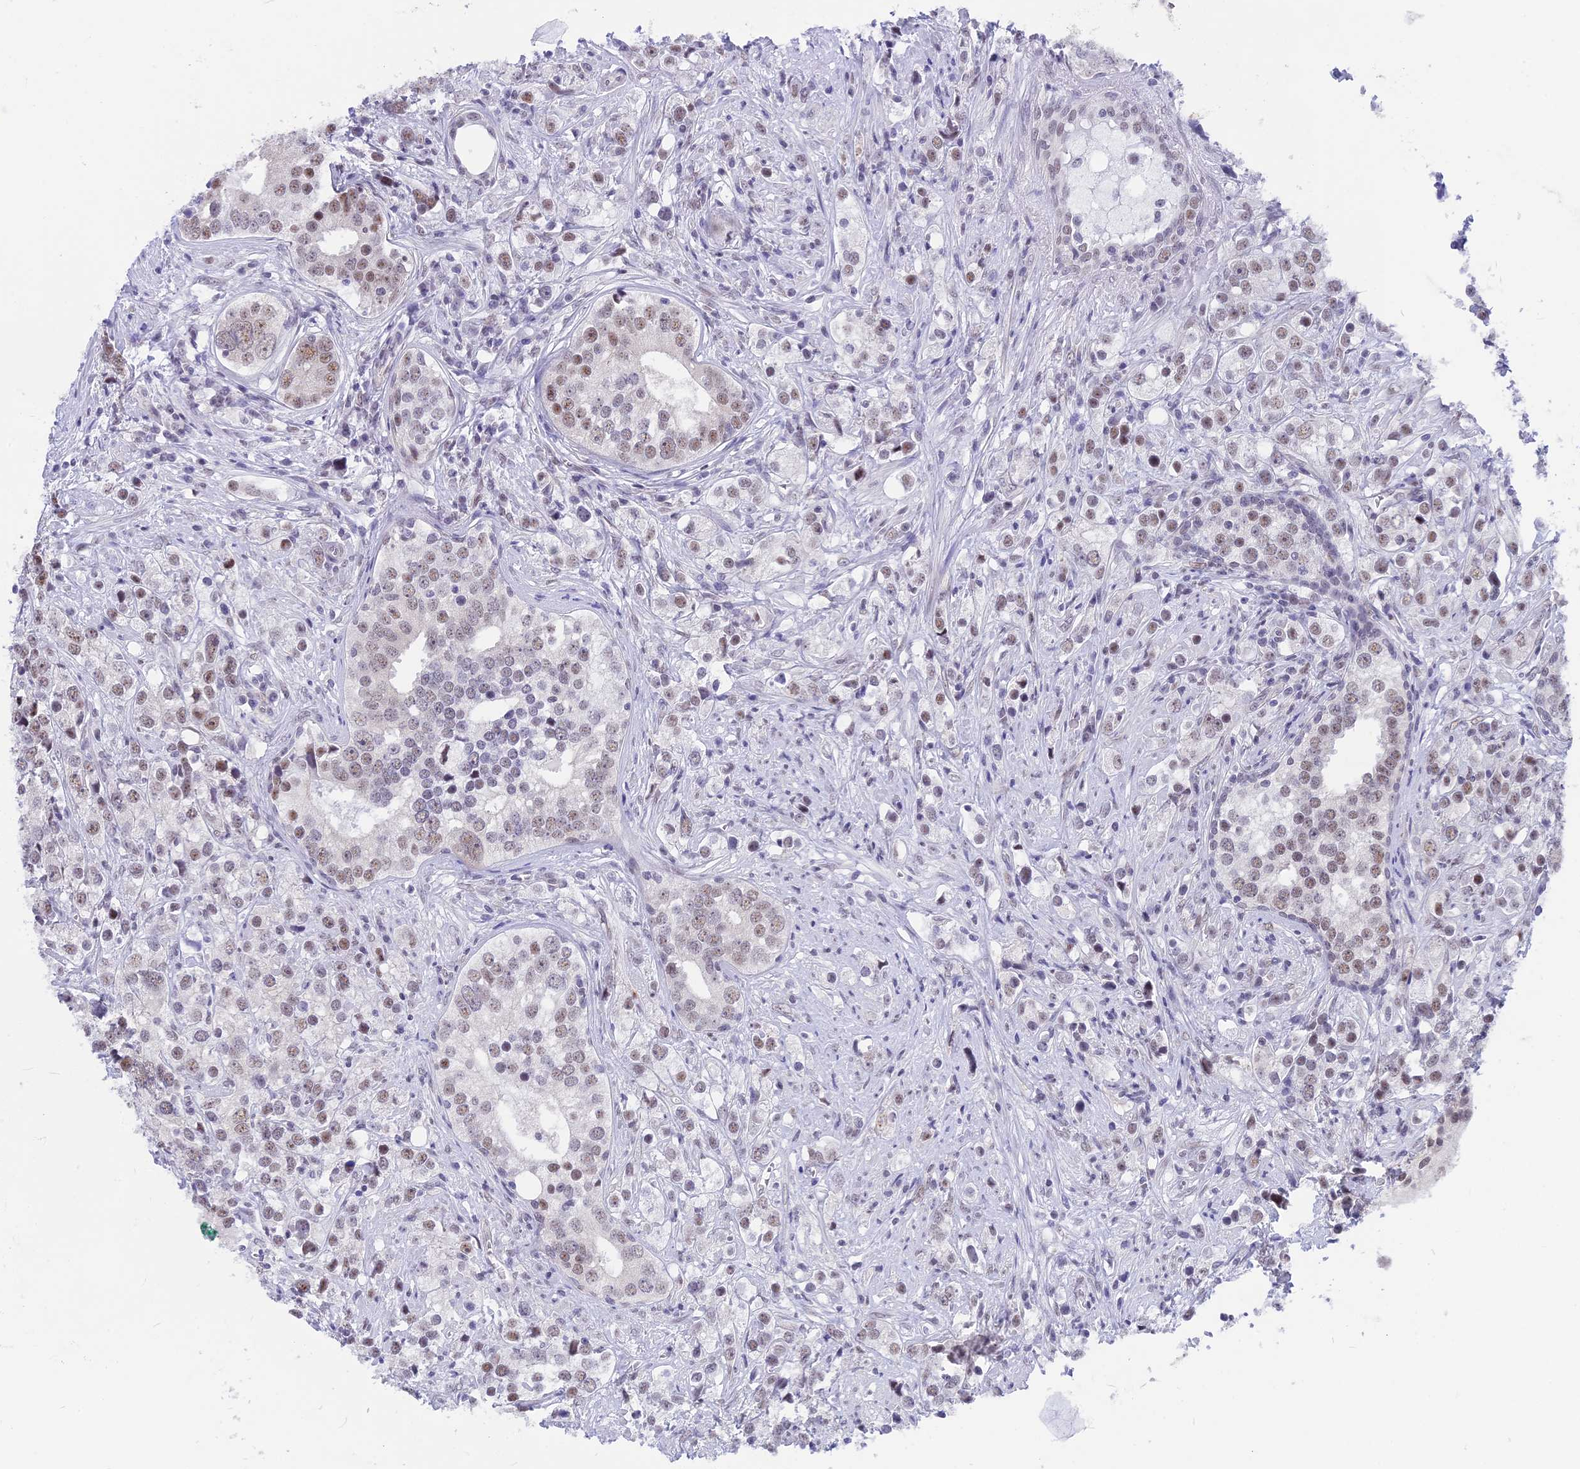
{"staining": {"intensity": "moderate", "quantity": "25%-75%", "location": "nuclear"}, "tissue": "prostate cancer", "cell_type": "Tumor cells", "image_type": "cancer", "snomed": [{"axis": "morphology", "description": "Adenocarcinoma, High grade"}, {"axis": "topography", "description": "Prostate"}], "caption": "Prostate high-grade adenocarcinoma stained for a protein exhibits moderate nuclear positivity in tumor cells. (brown staining indicates protein expression, while blue staining denotes nuclei).", "gene": "SRSF5", "patient": {"sex": "male", "age": 71}}